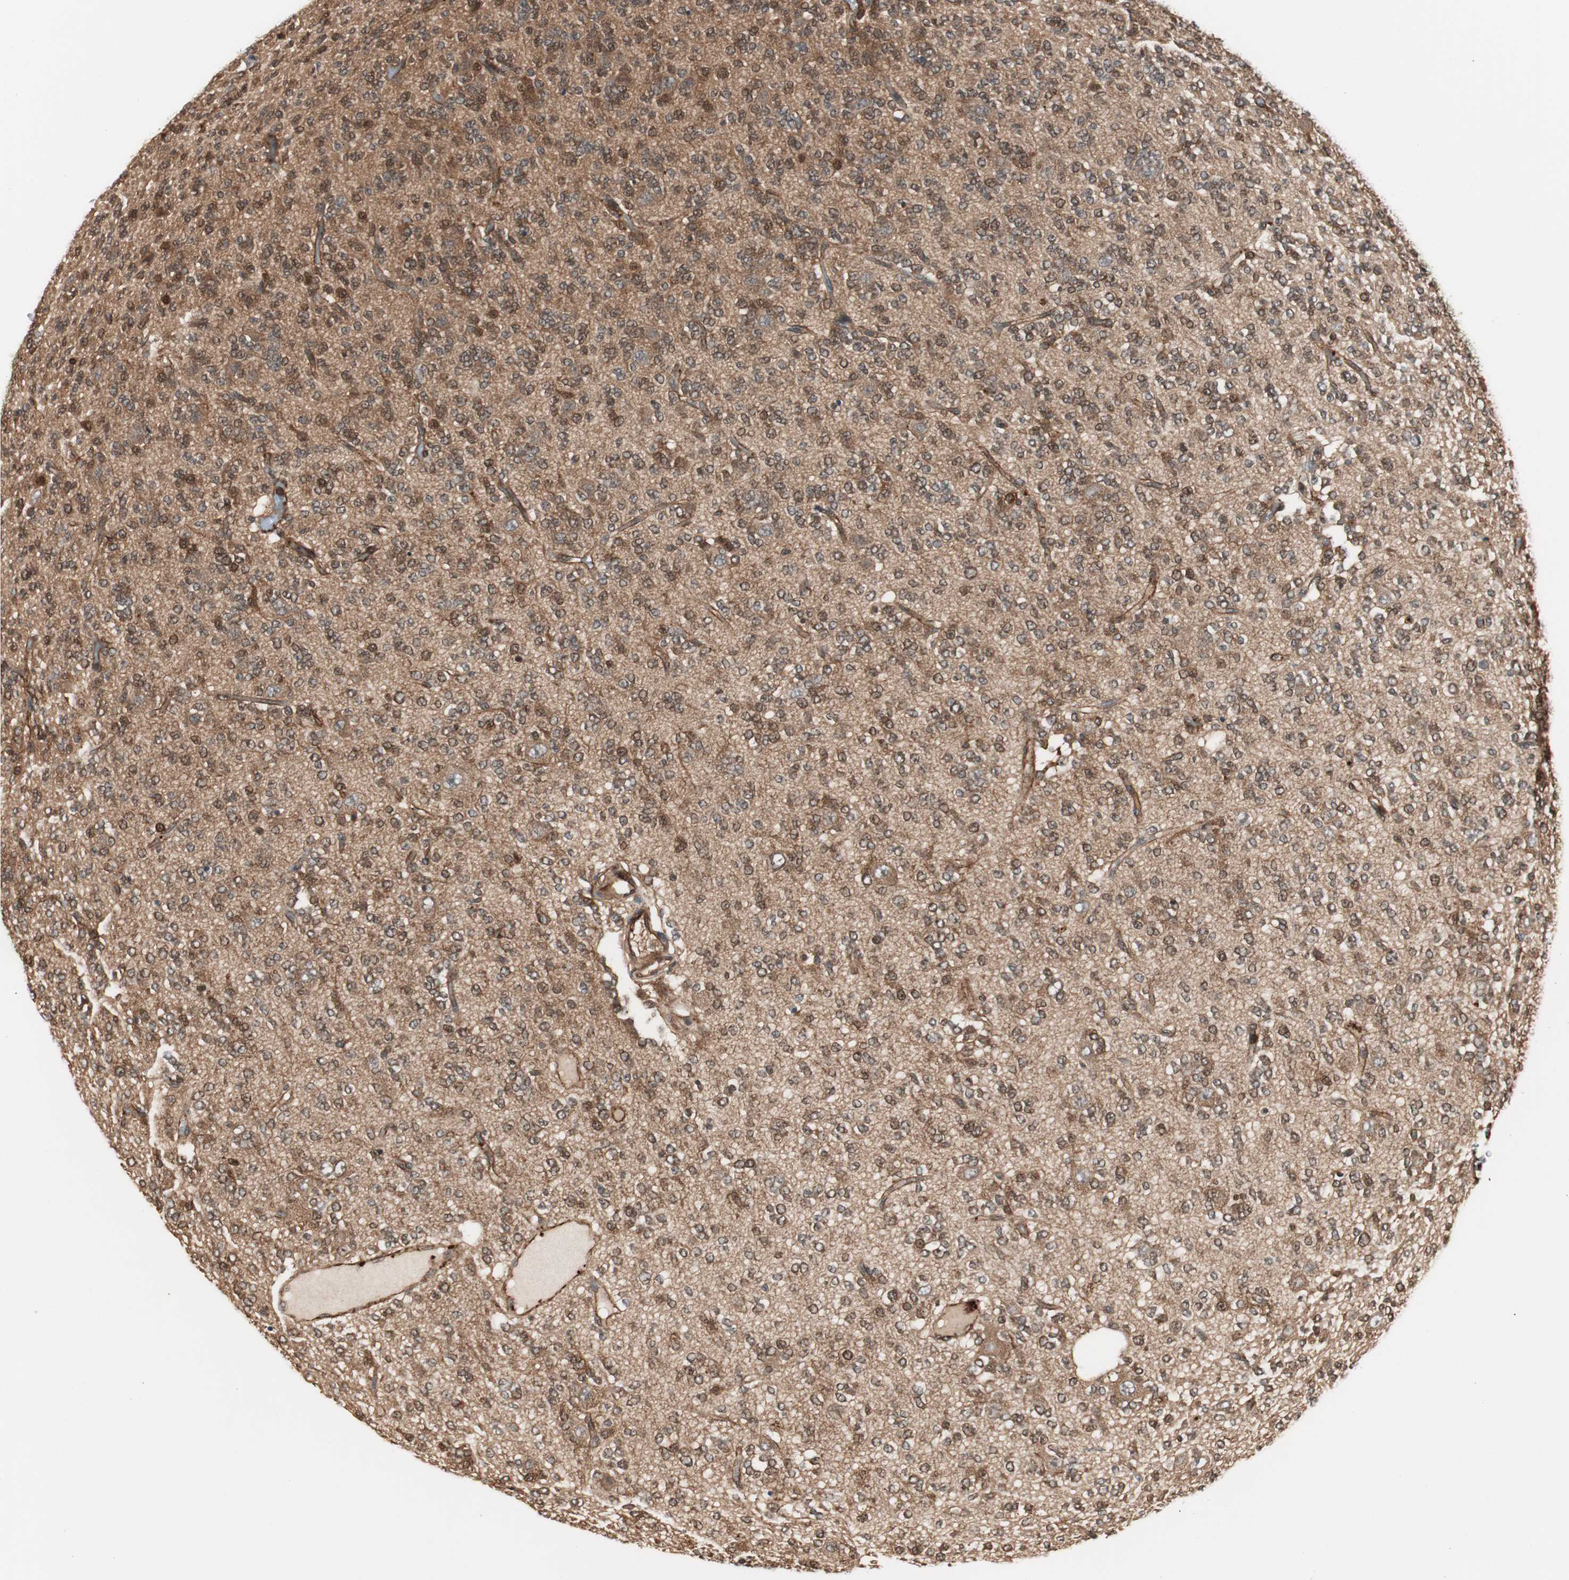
{"staining": {"intensity": "moderate", "quantity": ">75%", "location": "cytoplasmic/membranous"}, "tissue": "glioma", "cell_type": "Tumor cells", "image_type": "cancer", "snomed": [{"axis": "morphology", "description": "Glioma, malignant, Low grade"}, {"axis": "topography", "description": "Brain"}], "caption": "A medium amount of moderate cytoplasmic/membranous staining is present in about >75% of tumor cells in malignant glioma (low-grade) tissue.", "gene": "PTPN11", "patient": {"sex": "male", "age": 38}}